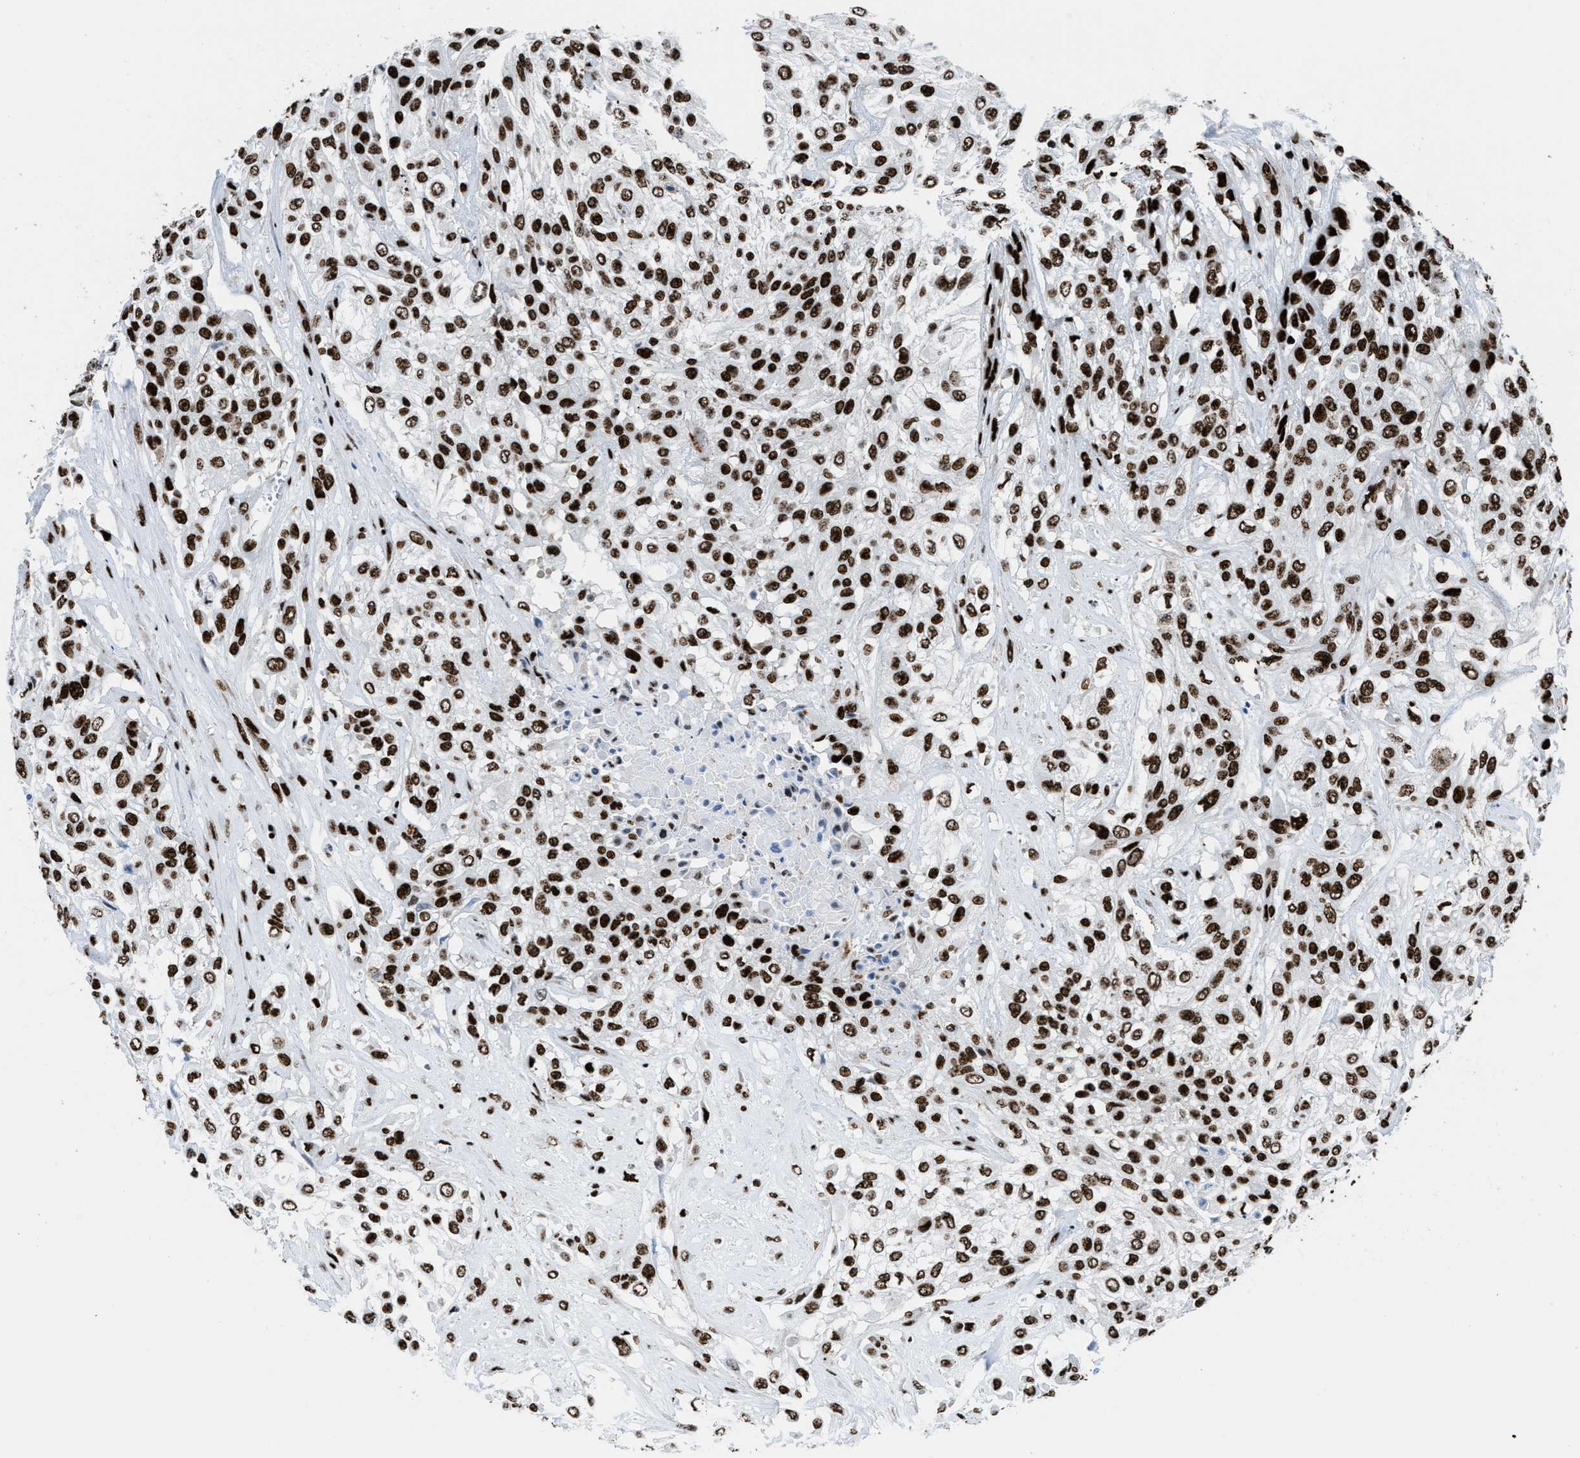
{"staining": {"intensity": "strong", "quantity": ">75%", "location": "nuclear"}, "tissue": "urothelial cancer", "cell_type": "Tumor cells", "image_type": "cancer", "snomed": [{"axis": "morphology", "description": "Urothelial carcinoma, High grade"}, {"axis": "topography", "description": "Urinary bladder"}], "caption": "Urothelial carcinoma (high-grade) stained with a brown dye reveals strong nuclear positive expression in about >75% of tumor cells.", "gene": "NONO", "patient": {"sex": "male", "age": 57}}